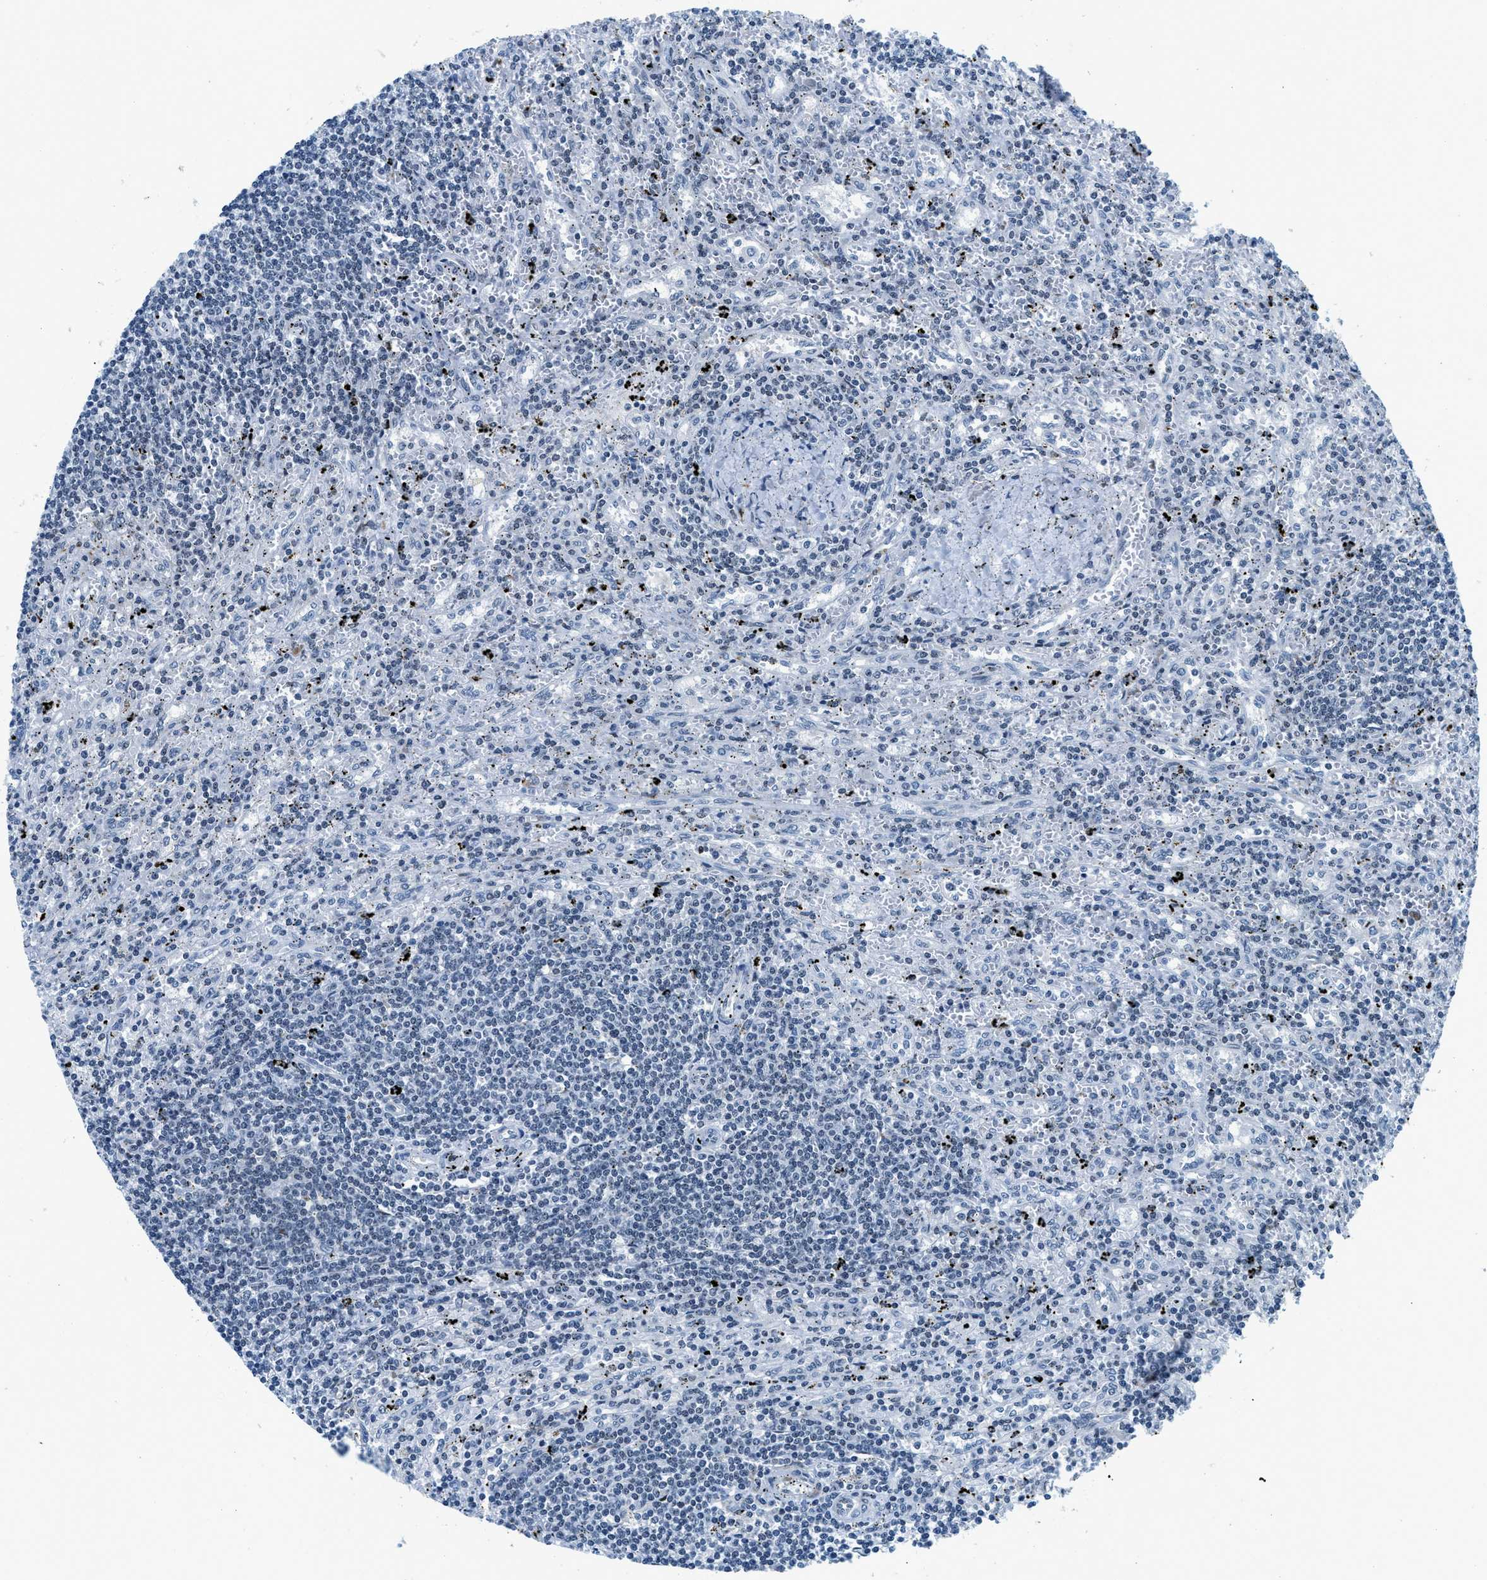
{"staining": {"intensity": "negative", "quantity": "none", "location": "none"}, "tissue": "lymphoma", "cell_type": "Tumor cells", "image_type": "cancer", "snomed": [{"axis": "morphology", "description": "Malignant lymphoma, non-Hodgkin's type, Low grade"}, {"axis": "topography", "description": "Spleen"}], "caption": "The photomicrograph exhibits no staining of tumor cells in lymphoma.", "gene": "UVRAG", "patient": {"sex": "male", "age": 76}}